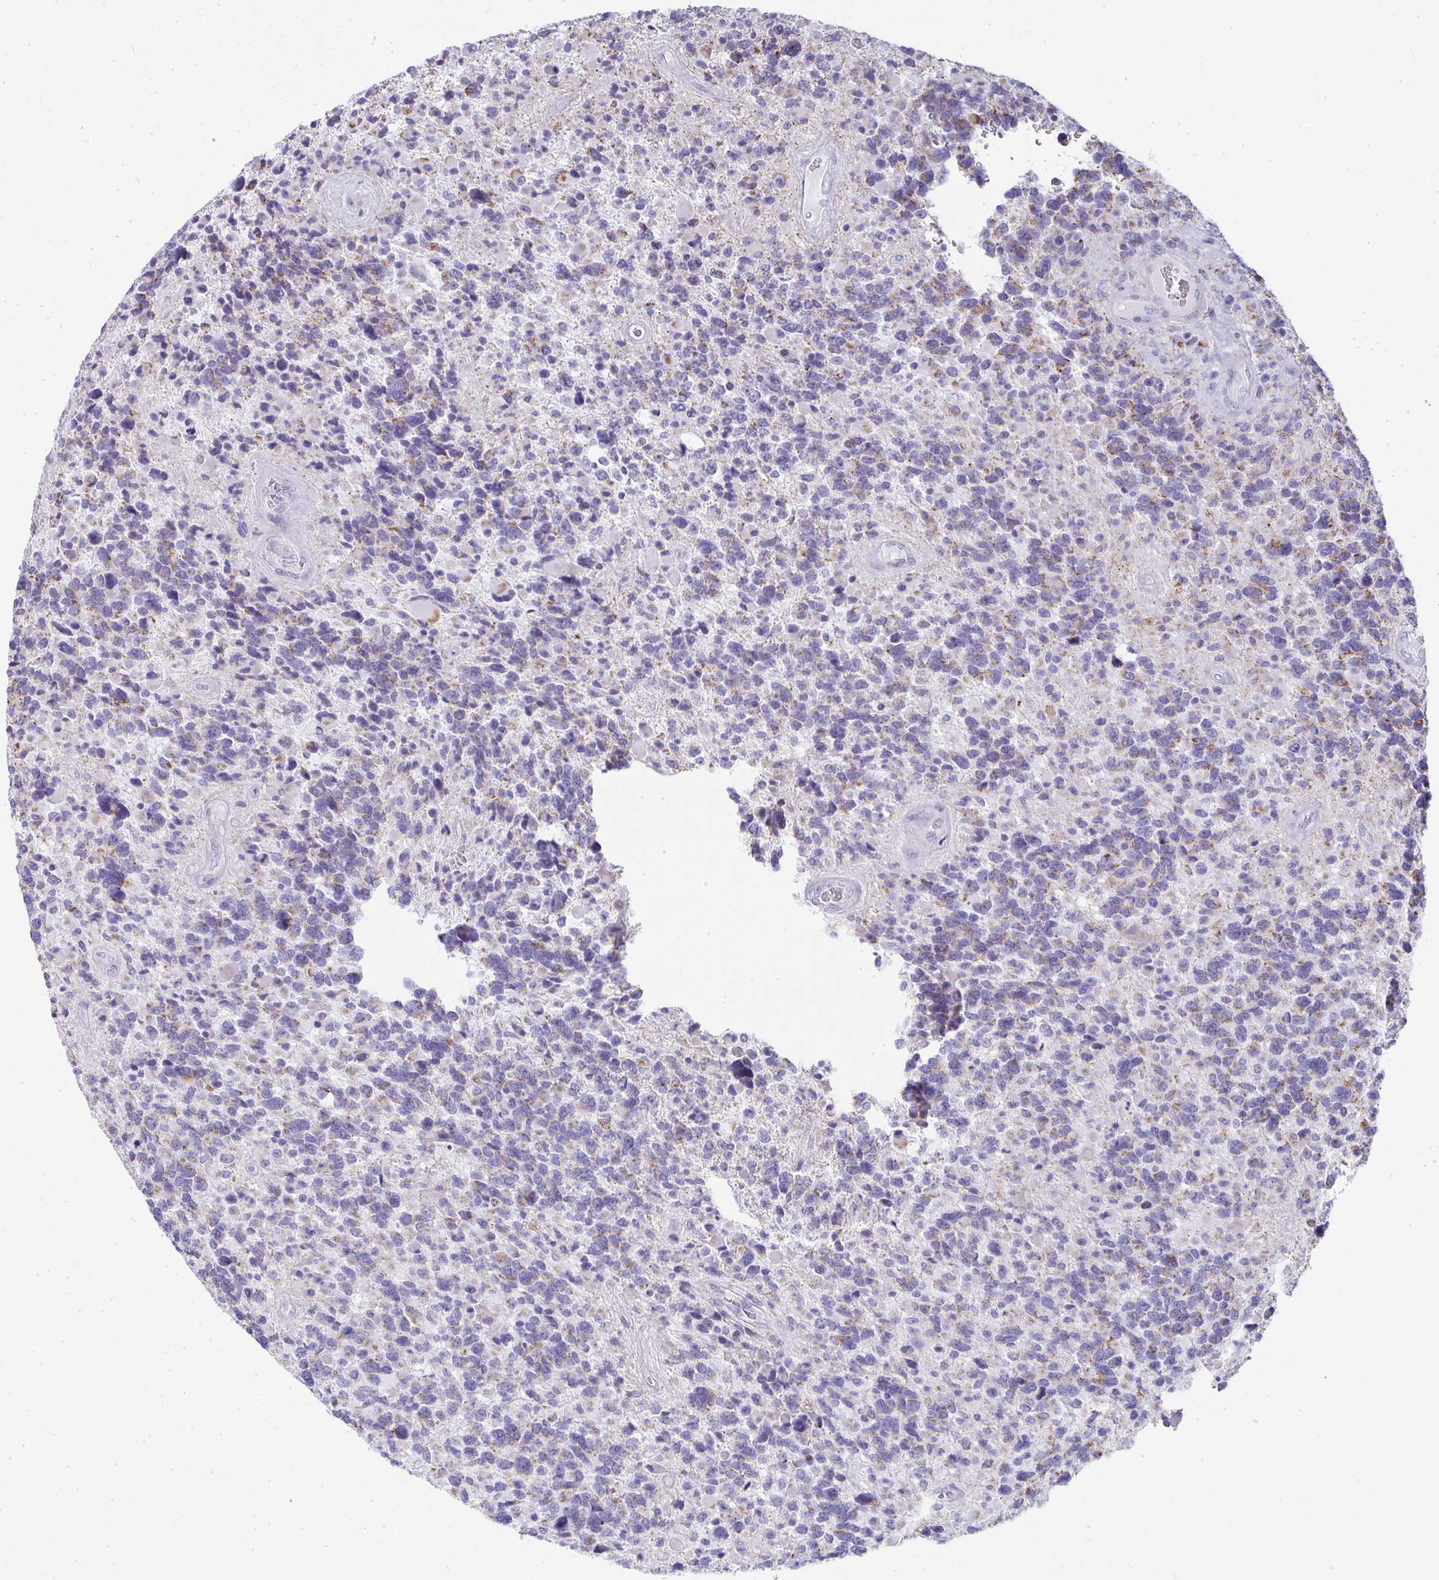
{"staining": {"intensity": "weak", "quantity": "25%-75%", "location": "cytoplasmic/membranous"}, "tissue": "glioma", "cell_type": "Tumor cells", "image_type": "cancer", "snomed": [{"axis": "morphology", "description": "Glioma, malignant, High grade"}, {"axis": "topography", "description": "Brain"}], "caption": "Tumor cells display weak cytoplasmic/membranous positivity in approximately 25%-75% of cells in glioma. (Brightfield microscopy of DAB IHC at high magnification).", "gene": "SLC6A1", "patient": {"sex": "female", "age": 40}}